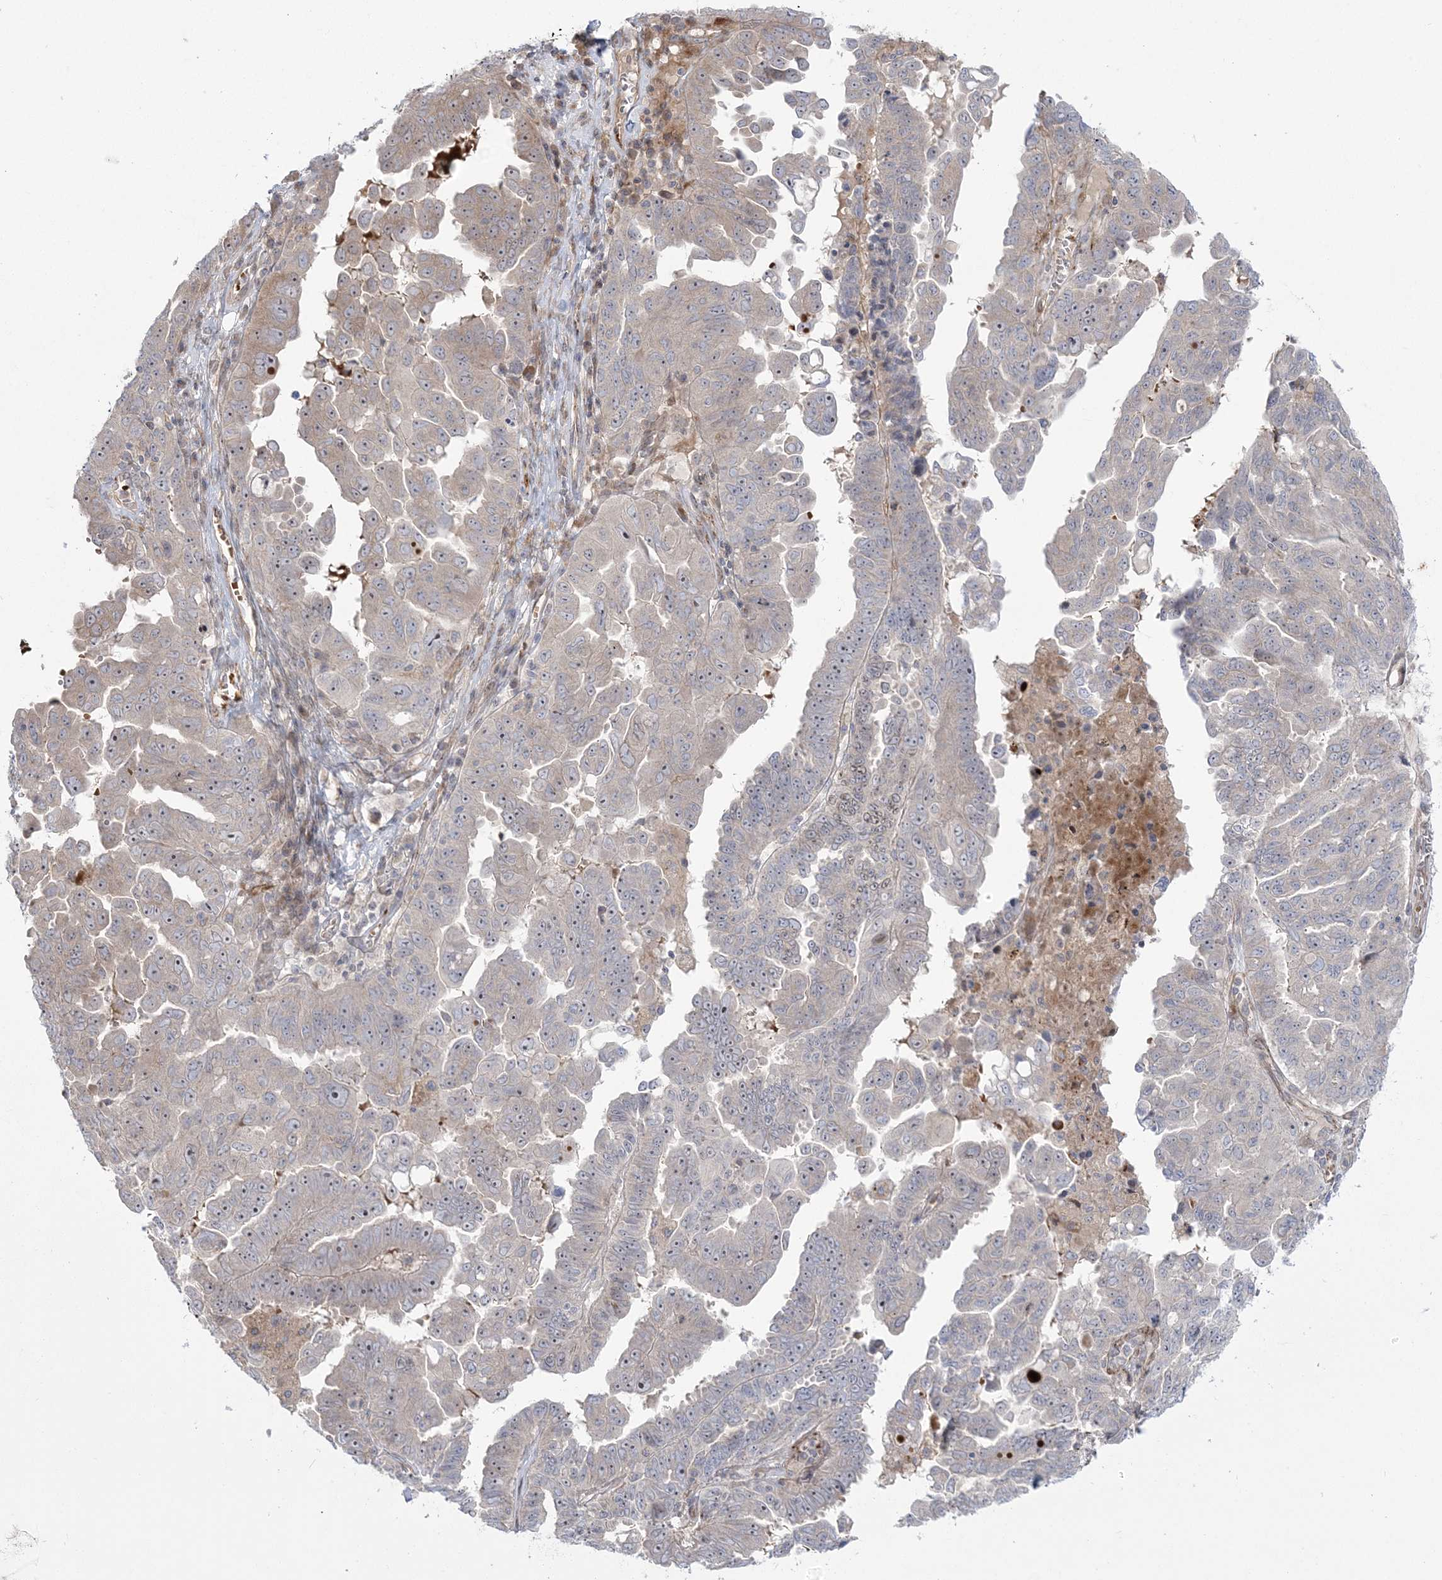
{"staining": {"intensity": "weak", "quantity": "<25%", "location": "cytoplasmic/membranous"}, "tissue": "ovarian cancer", "cell_type": "Tumor cells", "image_type": "cancer", "snomed": [{"axis": "morphology", "description": "Carcinoma, endometroid"}, {"axis": "topography", "description": "Ovary"}], "caption": "High power microscopy micrograph of an IHC histopathology image of ovarian endometroid carcinoma, revealing no significant expression in tumor cells.", "gene": "NUDT9", "patient": {"sex": "female", "age": 62}}